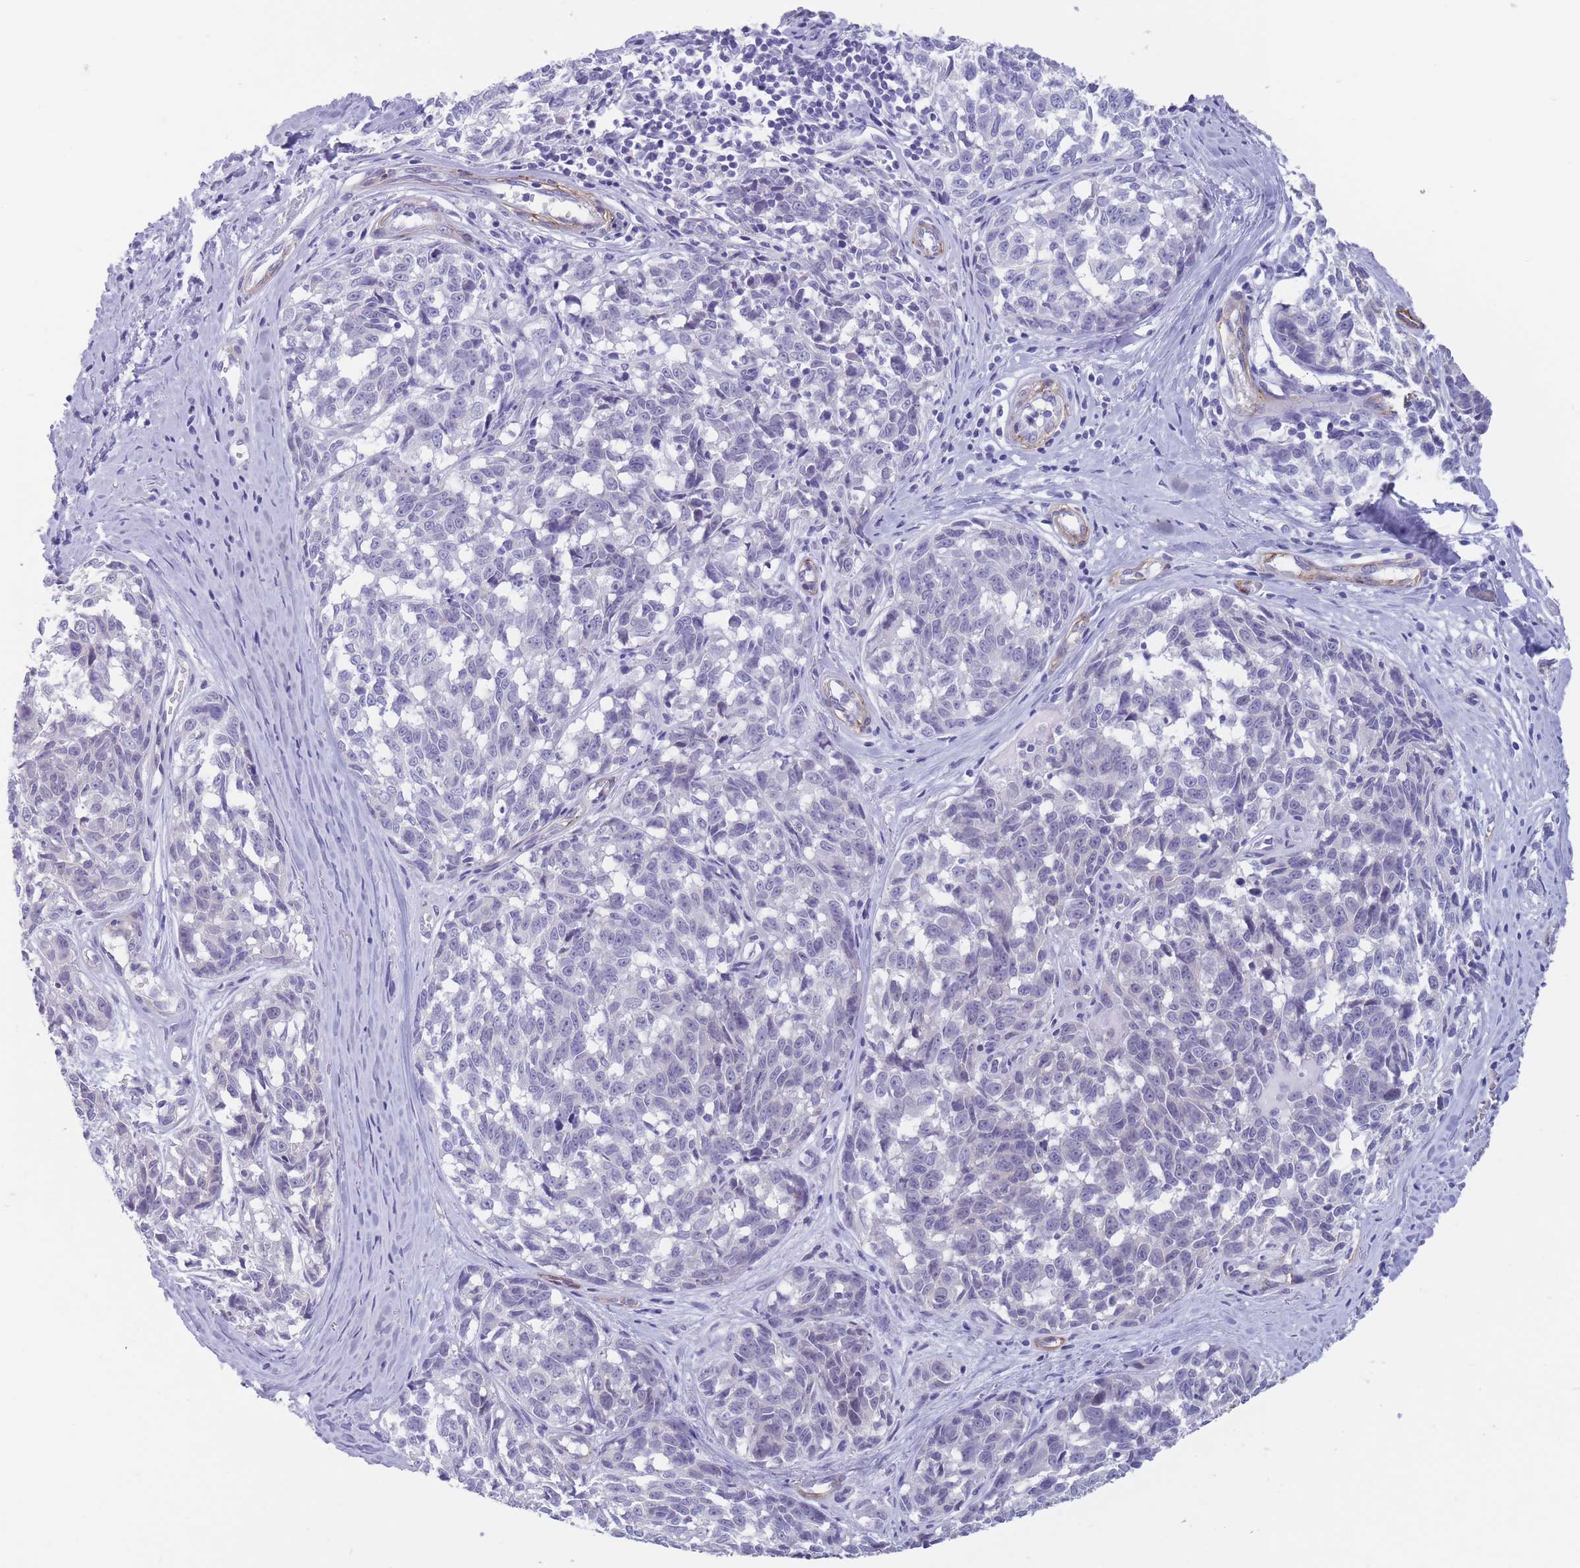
{"staining": {"intensity": "negative", "quantity": "none", "location": "none"}, "tissue": "melanoma", "cell_type": "Tumor cells", "image_type": "cancer", "snomed": [{"axis": "morphology", "description": "Normal tissue, NOS"}, {"axis": "morphology", "description": "Malignant melanoma, NOS"}, {"axis": "topography", "description": "Skin"}], "caption": "Immunohistochemical staining of human melanoma reveals no significant staining in tumor cells.", "gene": "DPYD", "patient": {"sex": "female", "age": 64}}